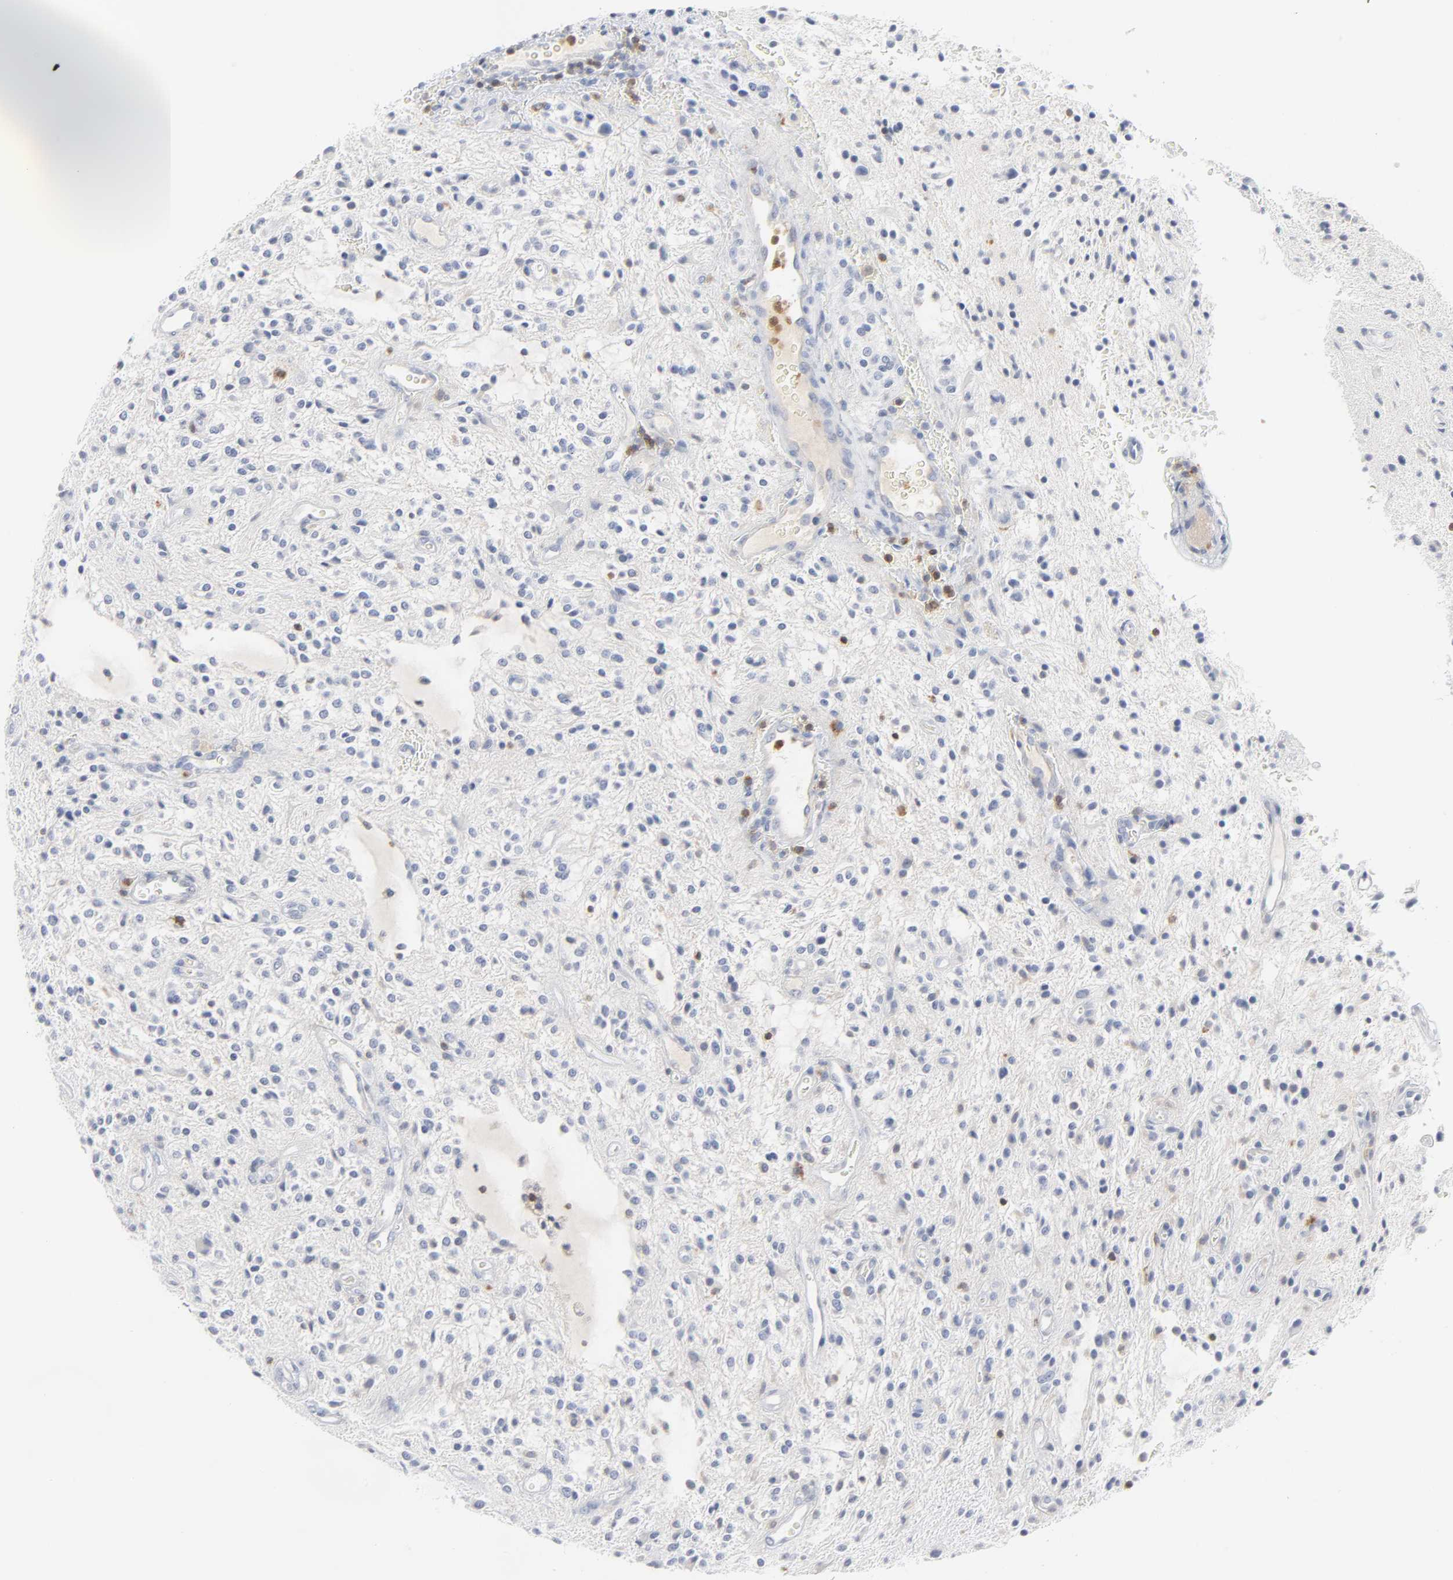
{"staining": {"intensity": "negative", "quantity": "none", "location": "none"}, "tissue": "glioma", "cell_type": "Tumor cells", "image_type": "cancer", "snomed": [{"axis": "morphology", "description": "Glioma, malignant, NOS"}, {"axis": "topography", "description": "Cerebellum"}], "caption": "Tumor cells show no significant protein positivity in glioma.", "gene": "PTK2B", "patient": {"sex": "female", "age": 10}}